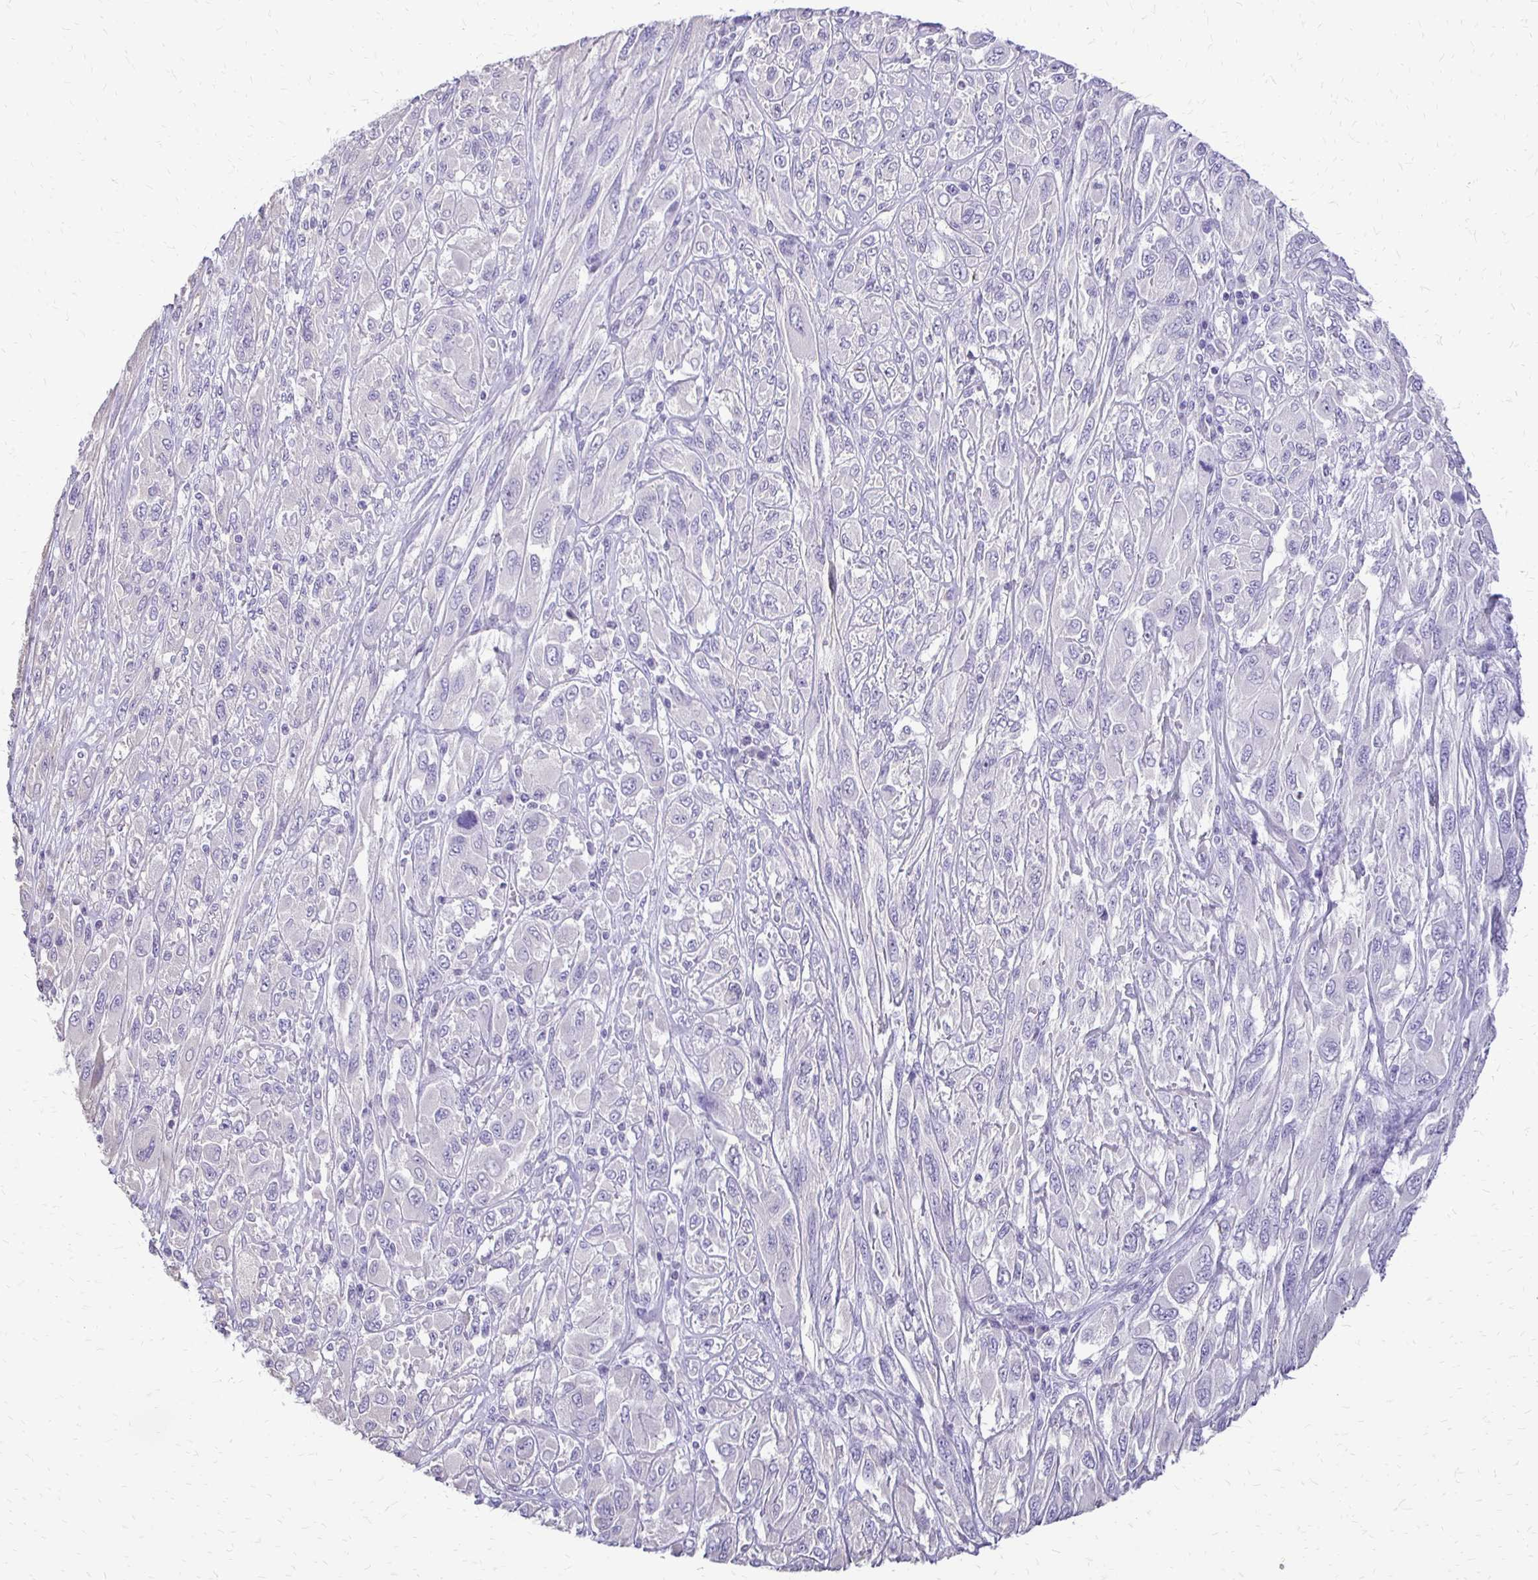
{"staining": {"intensity": "negative", "quantity": "none", "location": "none"}, "tissue": "melanoma", "cell_type": "Tumor cells", "image_type": "cancer", "snomed": [{"axis": "morphology", "description": "Malignant melanoma, NOS"}, {"axis": "topography", "description": "Skin"}], "caption": "IHC histopathology image of neoplastic tissue: human malignant melanoma stained with DAB (3,3'-diaminobenzidine) reveals no significant protein expression in tumor cells.", "gene": "ALPG", "patient": {"sex": "female", "age": 91}}